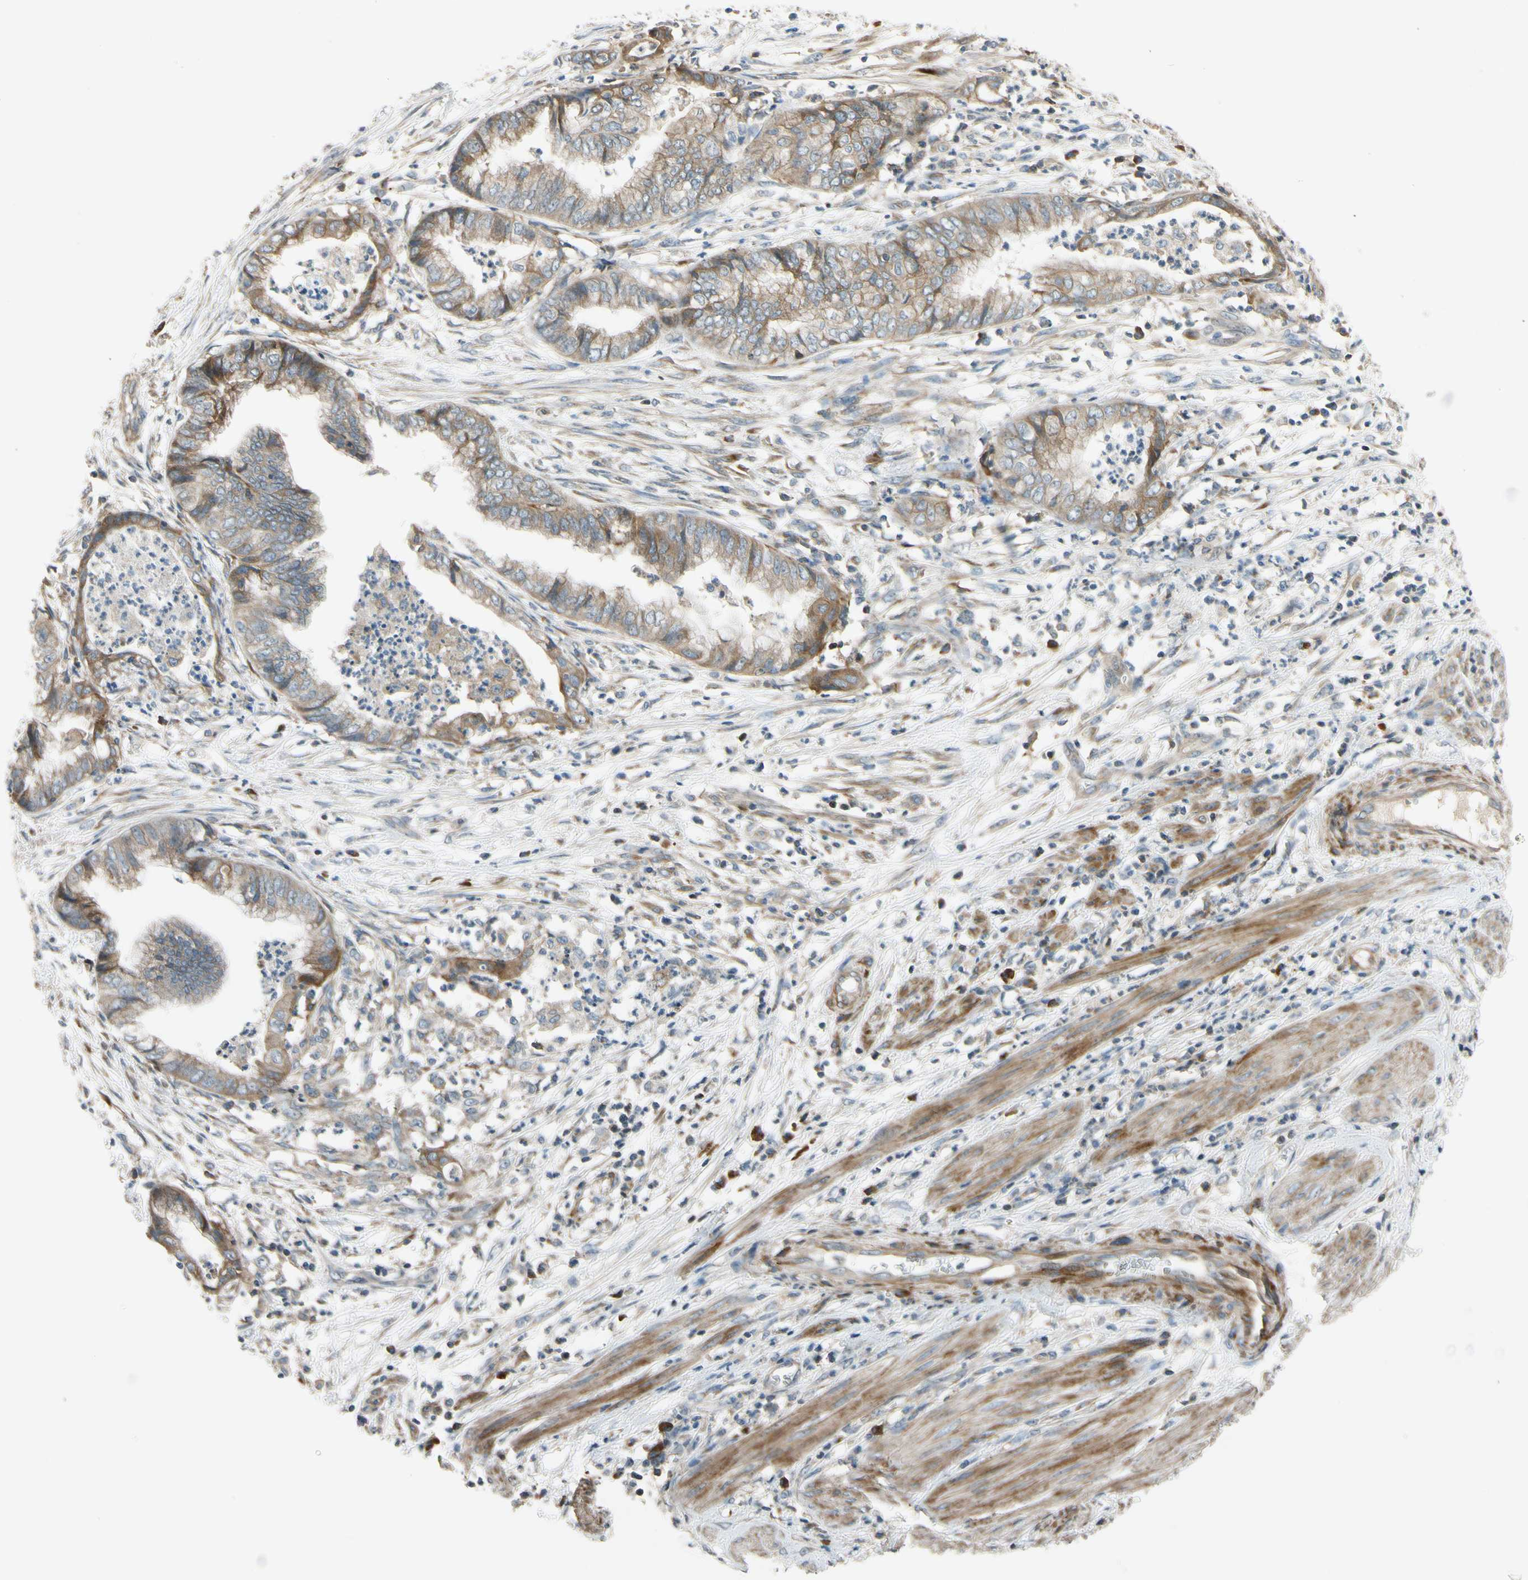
{"staining": {"intensity": "moderate", "quantity": ">75%", "location": "cytoplasmic/membranous"}, "tissue": "endometrial cancer", "cell_type": "Tumor cells", "image_type": "cancer", "snomed": [{"axis": "morphology", "description": "Necrosis, NOS"}, {"axis": "morphology", "description": "Adenocarcinoma, NOS"}, {"axis": "topography", "description": "Endometrium"}], "caption": "Brown immunohistochemical staining in endometrial adenocarcinoma reveals moderate cytoplasmic/membranous staining in about >75% of tumor cells.", "gene": "MST1R", "patient": {"sex": "female", "age": 79}}